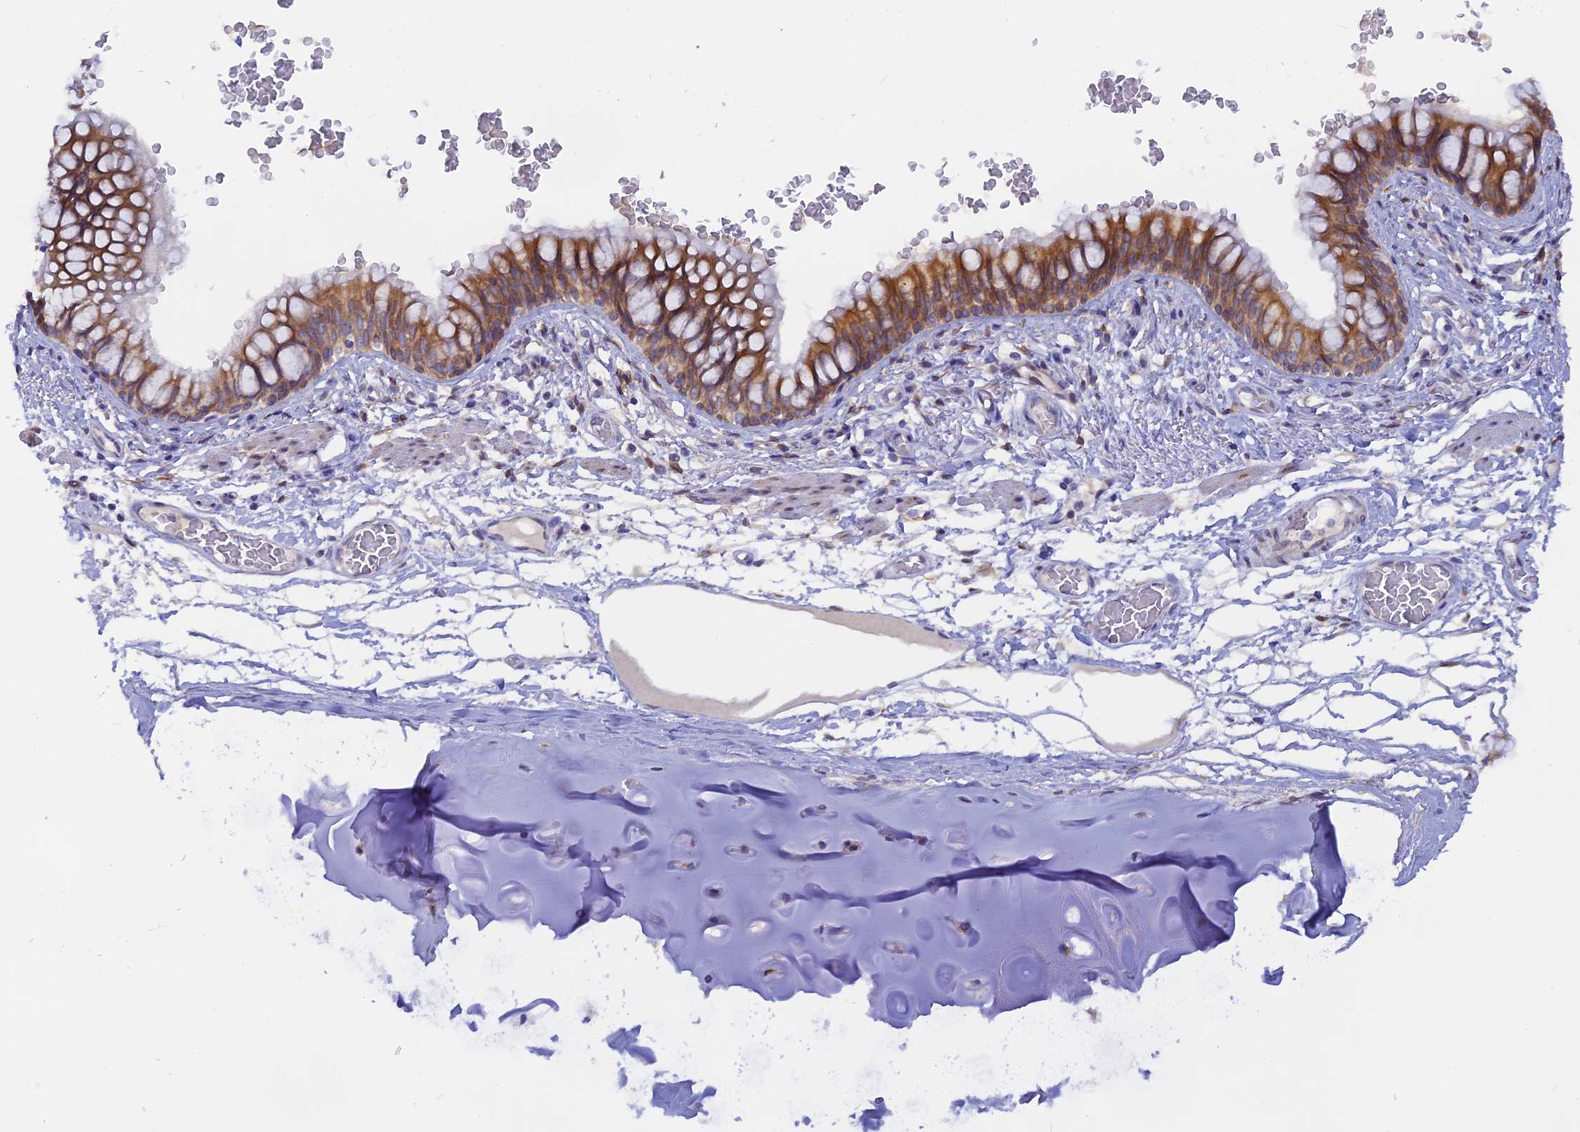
{"staining": {"intensity": "moderate", "quantity": ">75%", "location": "cytoplasmic/membranous"}, "tissue": "bronchus", "cell_type": "Respiratory epithelial cells", "image_type": "normal", "snomed": [{"axis": "morphology", "description": "Normal tissue, NOS"}, {"axis": "topography", "description": "Cartilage tissue"}, {"axis": "topography", "description": "Bronchus"}], "caption": "Approximately >75% of respiratory epithelial cells in normal bronchus reveal moderate cytoplasmic/membranous protein positivity as visualized by brown immunohistochemical staining.", "gene": "TLCD1", "patient": {"sex": "female", "age": 36}}